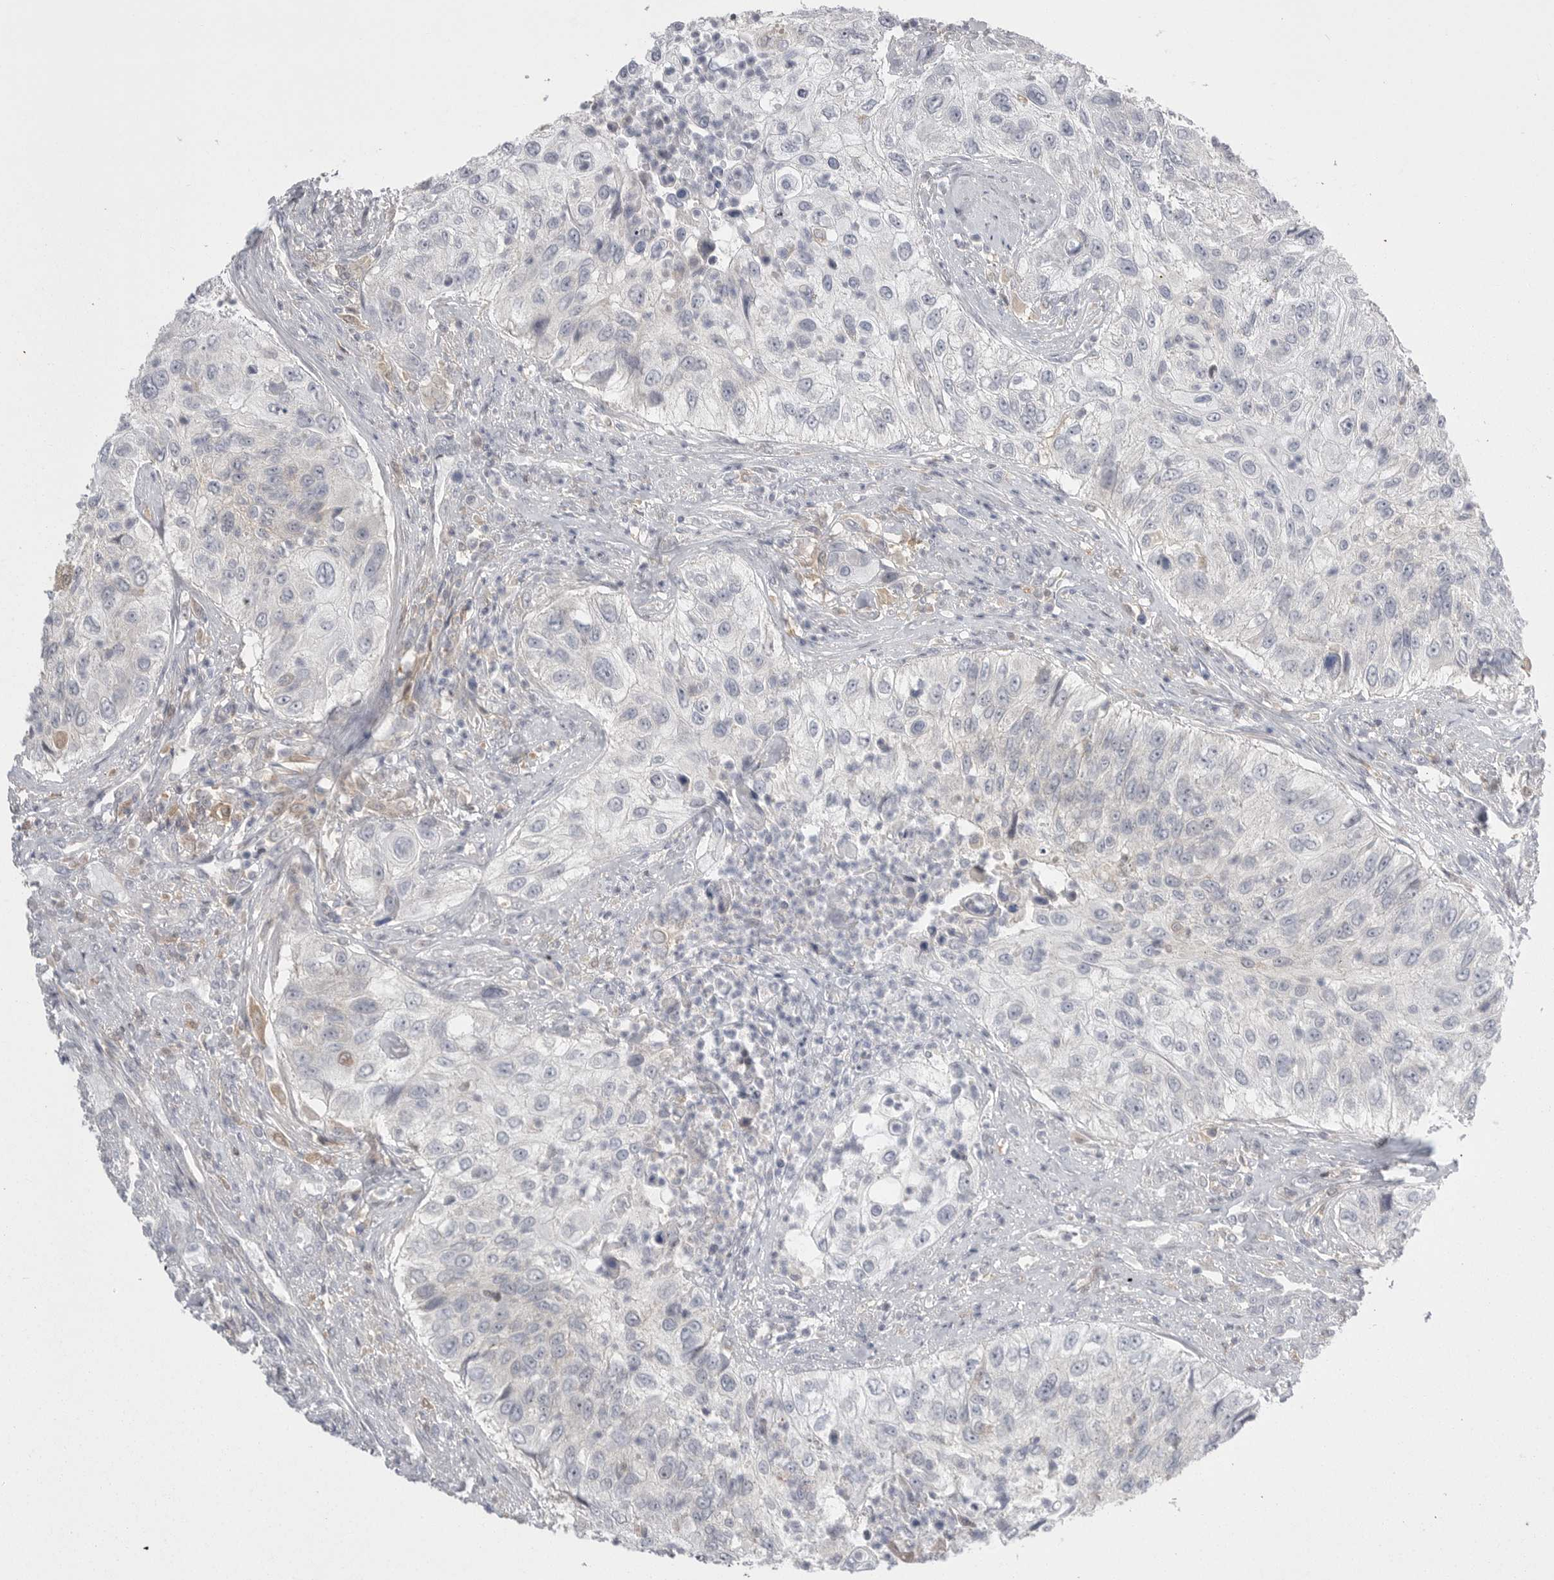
{"staining": {"intensity": "negative", "quantity": "none", "location": "none"}, "tissue": "urothelial cancer", "cell_type": "Tumor cells", "image_type": "cancer", "snomed": [{"axis": "morphology", "description": "Urothelial carcinoma, High grade"}, {"axis": "topography", "description": "Urinary bladder"}], "caption": "Tumor cells are negative for protein expression in human urothelial cancer. Brightfield microscopy of immunohistochemistry stained with DAB (brown) and hematoxylin (blue), captured at high magnification.", "gene": "KYAT3", "patient": {"sex": "female", "age": 60}}